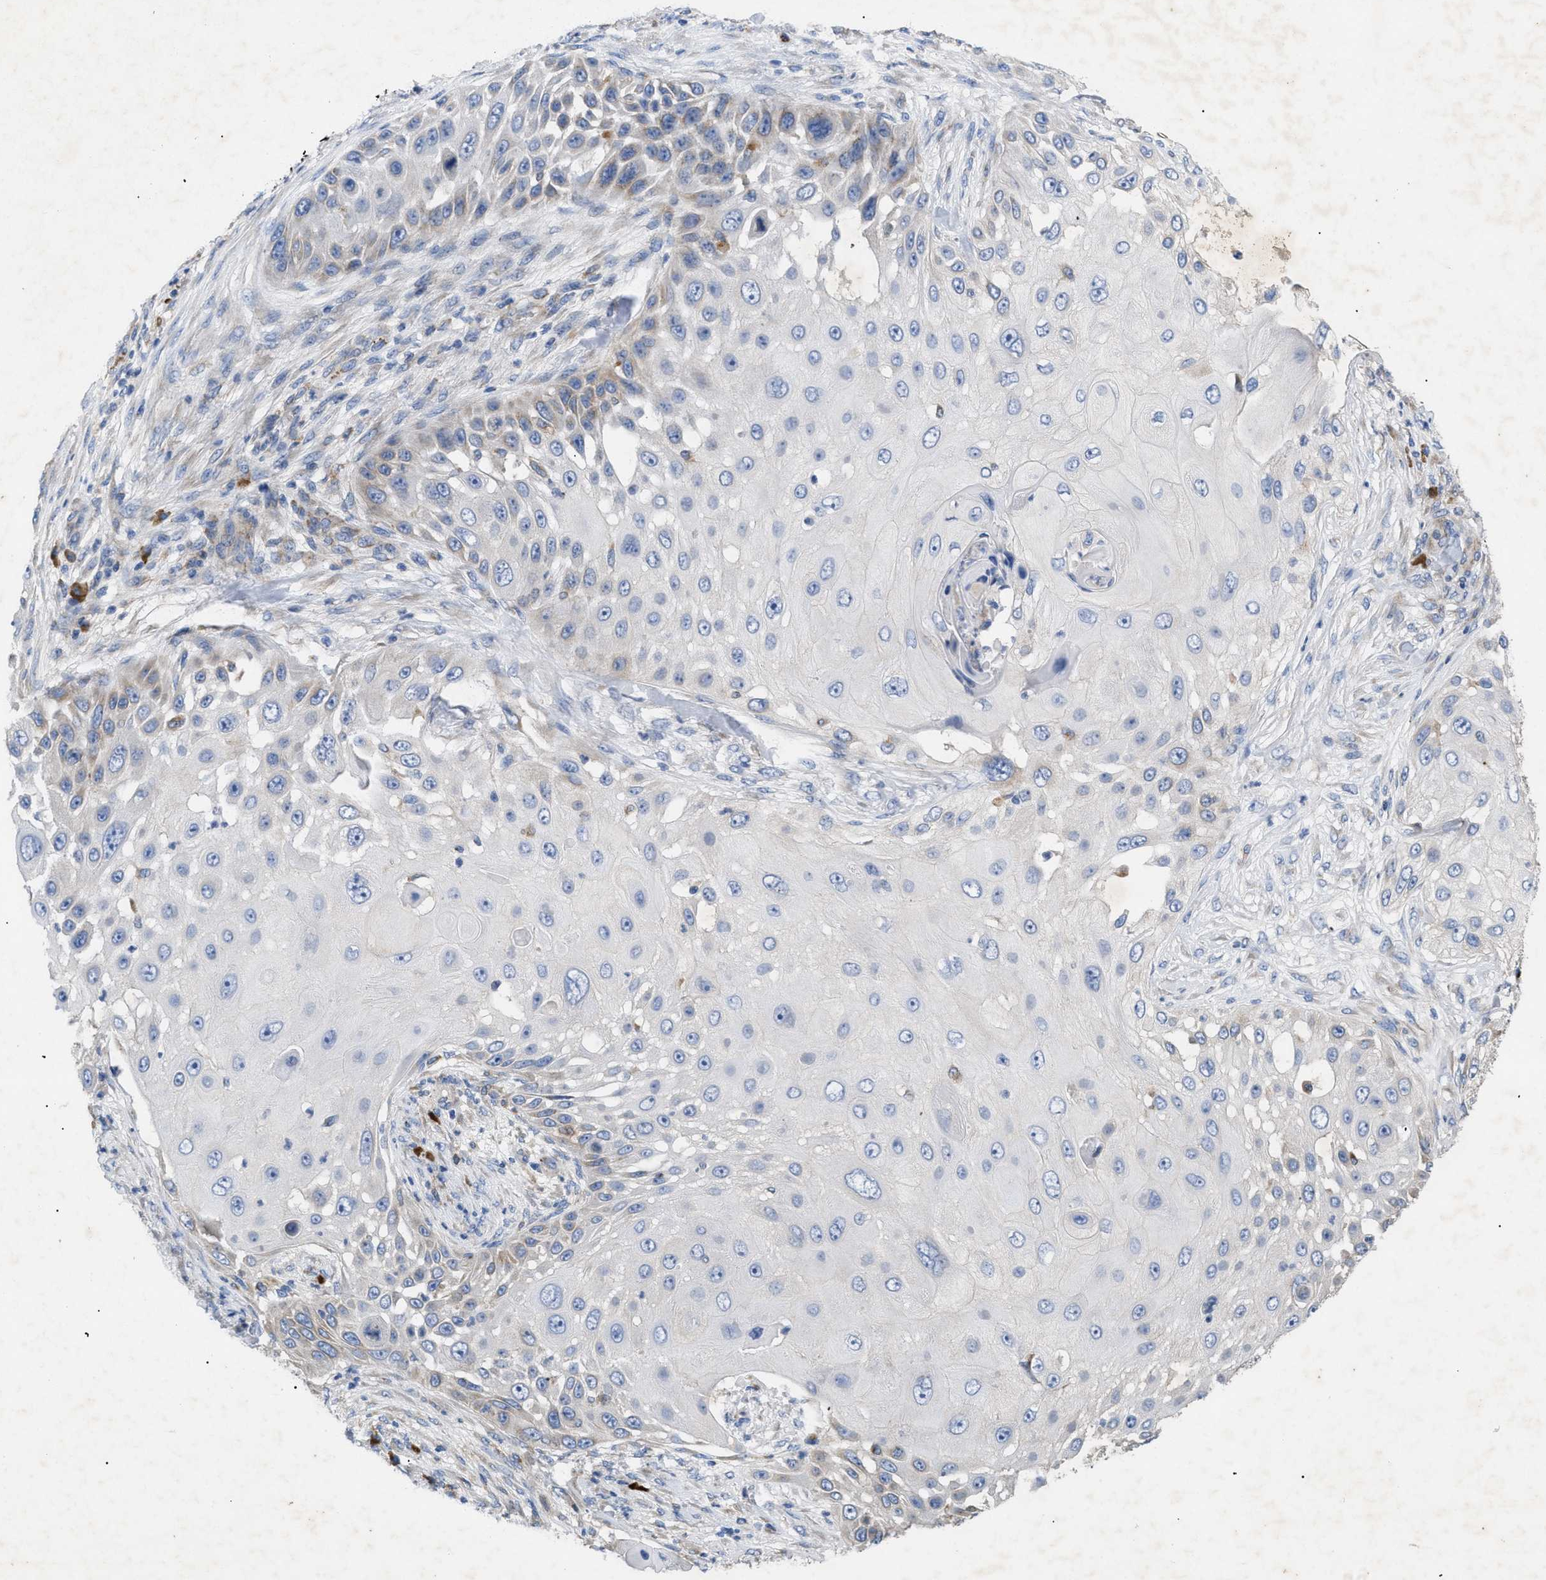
{"staining": {"intensity": "negative", "quantity": "none", "location": "none"}, "tissue": "skin cancer", "cell_type": "Tumor cells", "image_type": "cancer", "snomed": [{"axis": "morphology", "description": "Squamous cell carcinoma, NOS"}, {"axis": "topography", "description": "Skin"}], "caption": "Histopathology image shows no protein staining in tumor cells of skin cancer tissue.", "gene": "SLC50A1", "patient": {"sex": "female", "age": 44}}